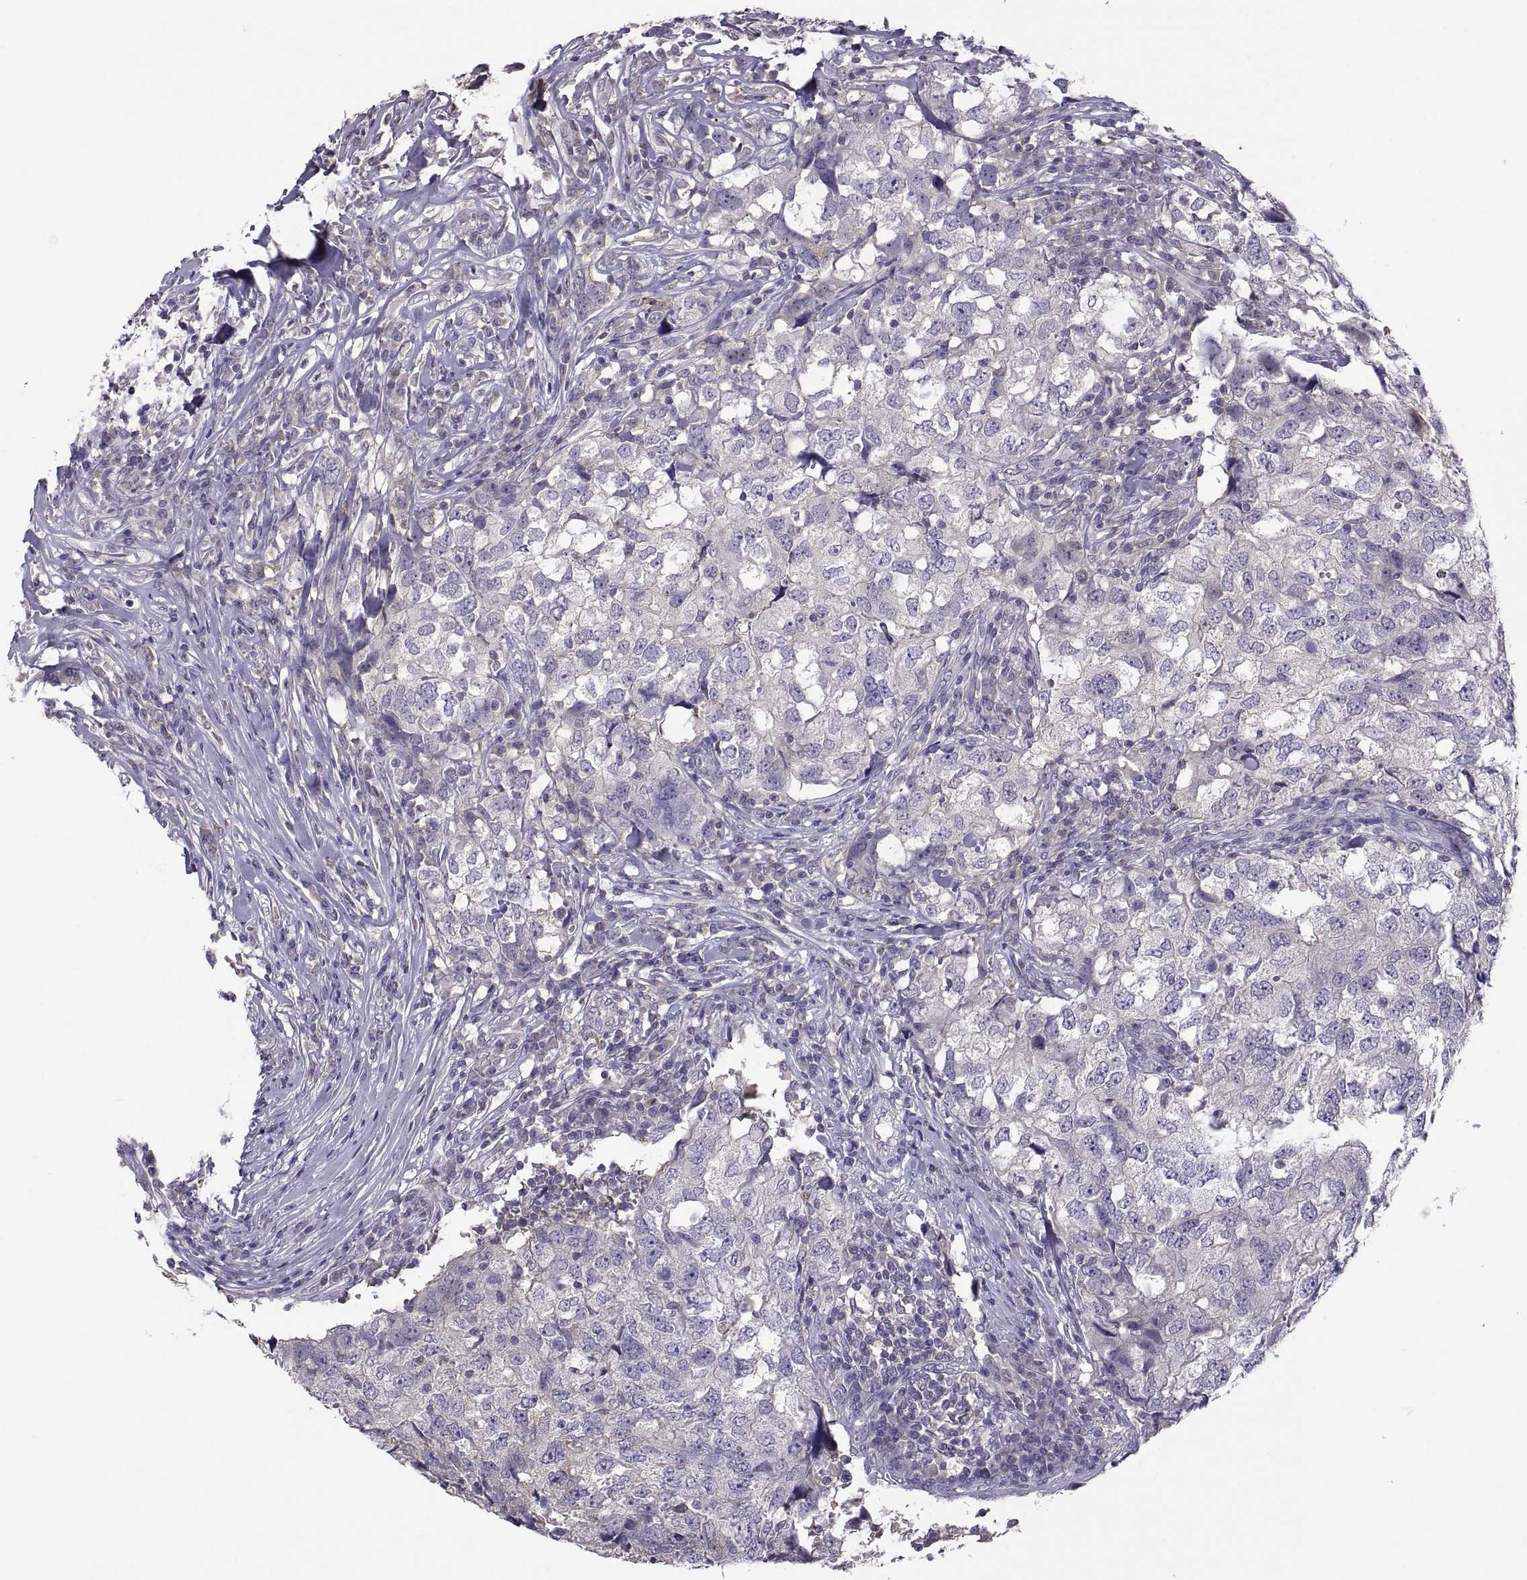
{"staining": {"intensity": "negative", "quantity": "none", "location": "none"}, "tissue": "breast cancer", "cell_type": "Tumor cells", "image_type": "cancer", "snomed": [{"axis": "morphology", "description": "Duct carcinoma"}, {"axis": "topography", "description": "Breast"}], "caption": "Breast cancer (invasive ductal carcinoma) stained for a protein using immunohistochemistry (IHC) displays no positivity tumor cells.", "gene": "FGF9", "patient": {"sex": "female", "age": 30}}